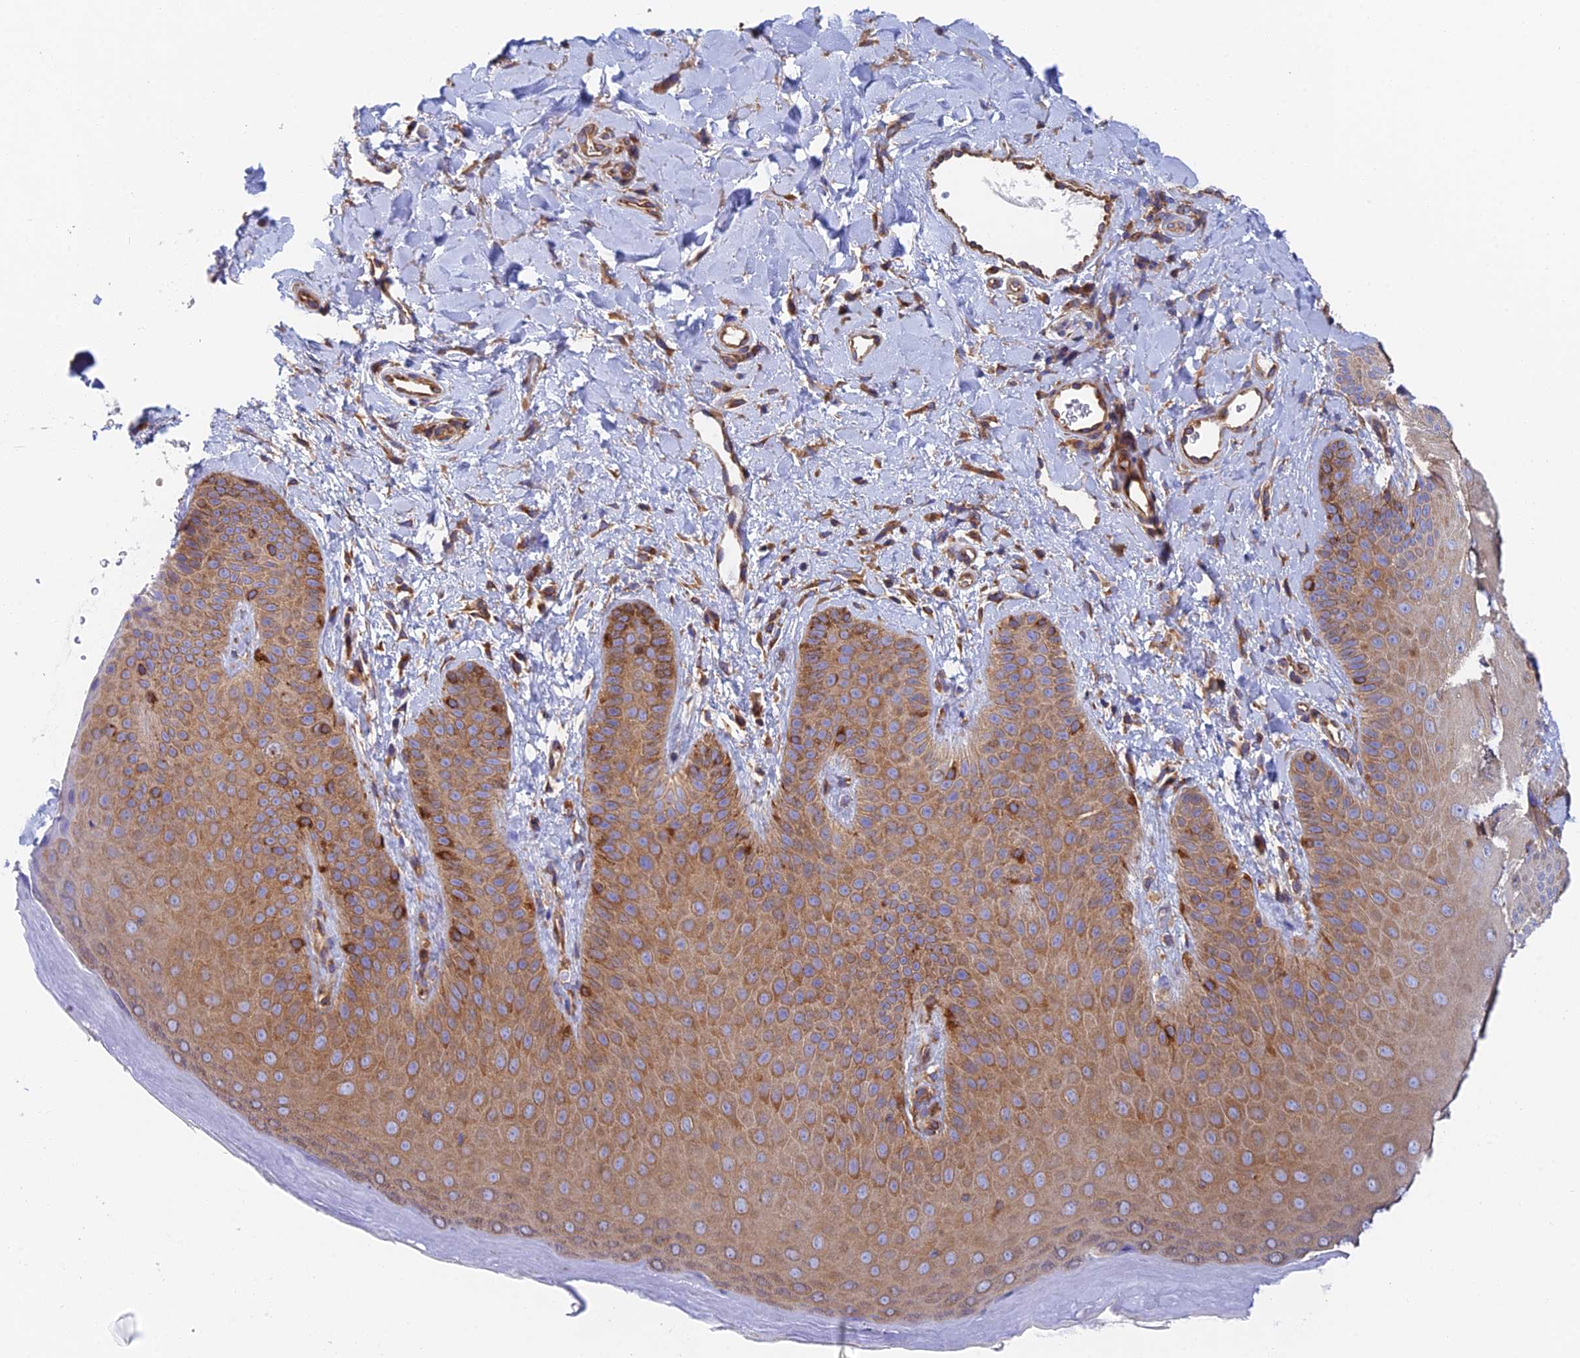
{"staining": {"intensity": "moderate", "quantity": ">75%", "location": "cytoplasmic/membranous"}, "tissue": "skin", "cell_type": "Epidermal cells", "image_type": "normal", "snomed": [{"axis": "morphology", "description": "Normal tissue, NOS"}, {"axis": "morphology", "description": "Neoplasm, malignant, NOS"}, {"axis": "topography", "description": "Anal"}], "caption": "About >75% of epidermal cells in benign skin demonstrate moderate cytoplasmic/membranous protein positivity as visualized by brown immunohistochemical staining.", "gene": "DCTN2", "patient": {"sex": "male", "age": 47}}